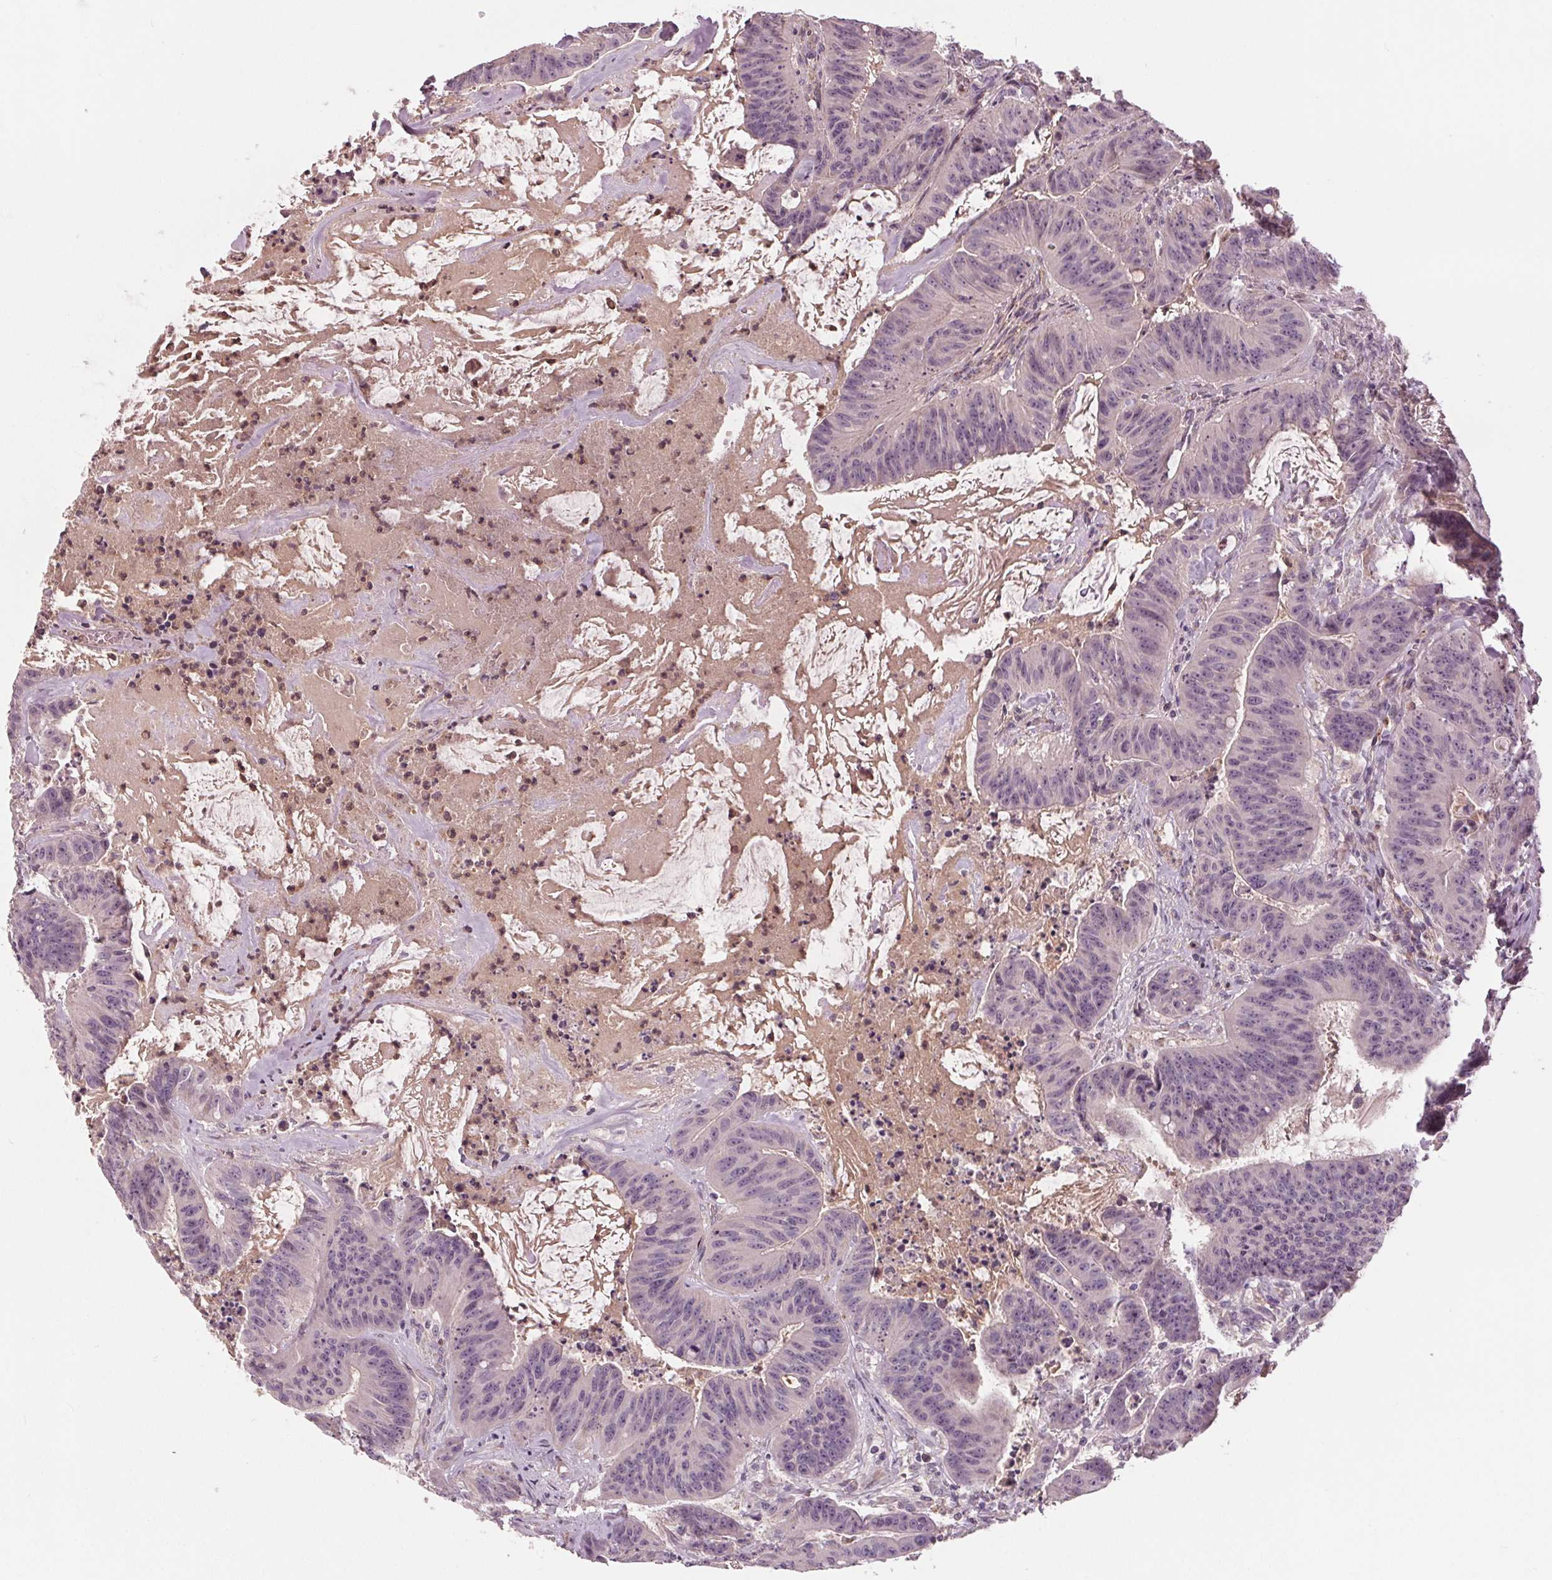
{"staining": {"intensity": "negative", "quantity": "none", "location": "none"}, "tissue": "colorectal cancer", "cell_type": "Tumor cells", "image_type": "cancer", "snomed": [{"axis": "morphology", "description": "Adenocarcinoma, NOS"}, {"axis": "topography", "description": "Colon"}], "caption": "A histopathology image of colorectal cancer stained for a protein demonstrates no brown staining in tumor cells.", "gene": "PDGFD", "patient": {"sex": "male", "age": 33}}